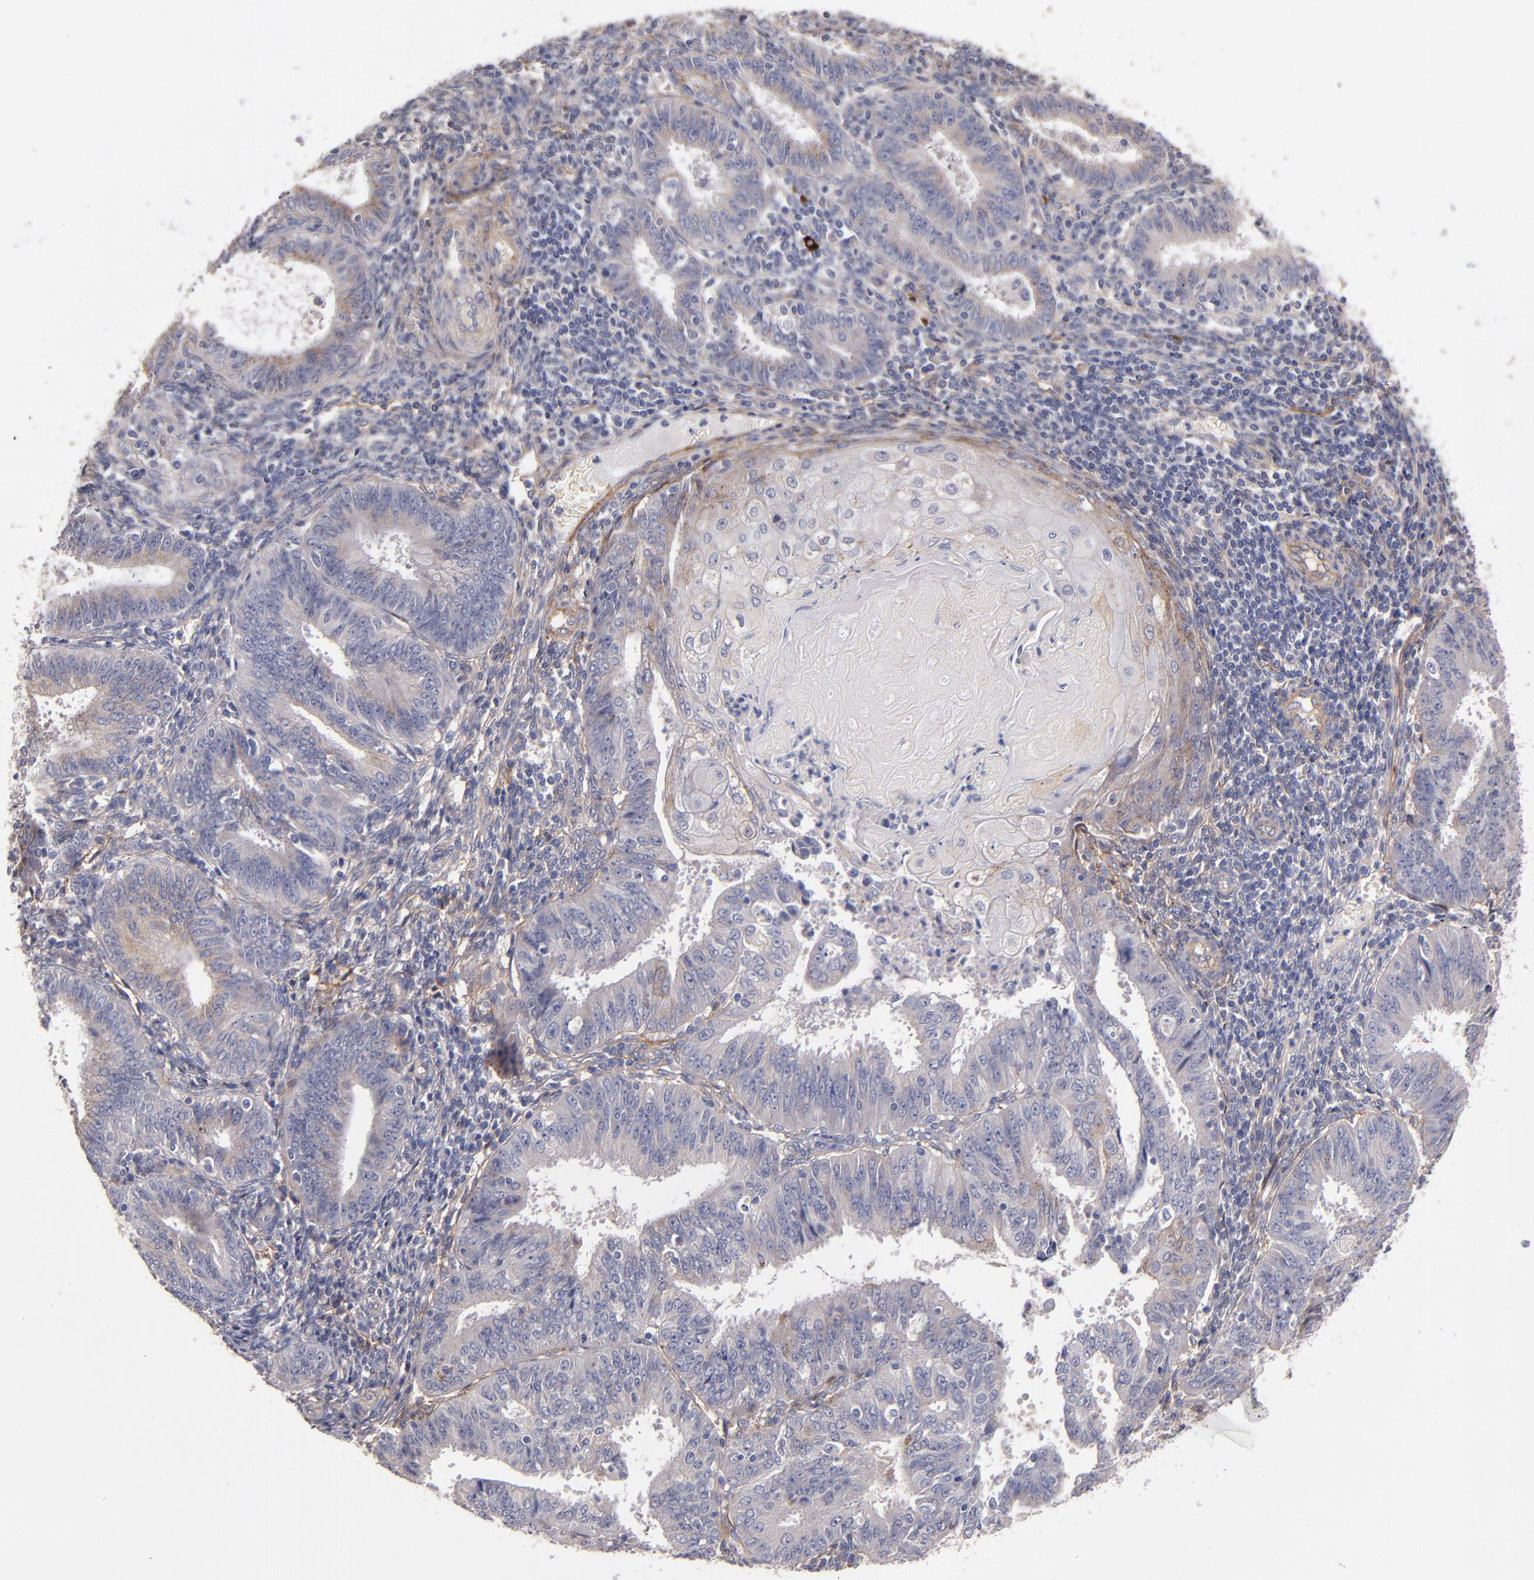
{"staining": {"intensity": "weak", "quantity": ">75%", "location": "cytoplasmic/membranous"}, "tissue": "endometrial cancer", "cell_type": "Tumor cells", "image_type": "cancer", "snomed": [{"axis": "morphology", "description": "Adenocarcinoma, NOS"}, {"axis": "topography", "description": "Endometrium"}], "caption": "Approximately >75% of tumor cells in human endometrial cancer demonstrate weak cytoplasmic/membranous protein expression as visualized by brown immunohistochemical staining.", "gene": "PLSCR4", "patient": {"sex": "female", "age": 42}}